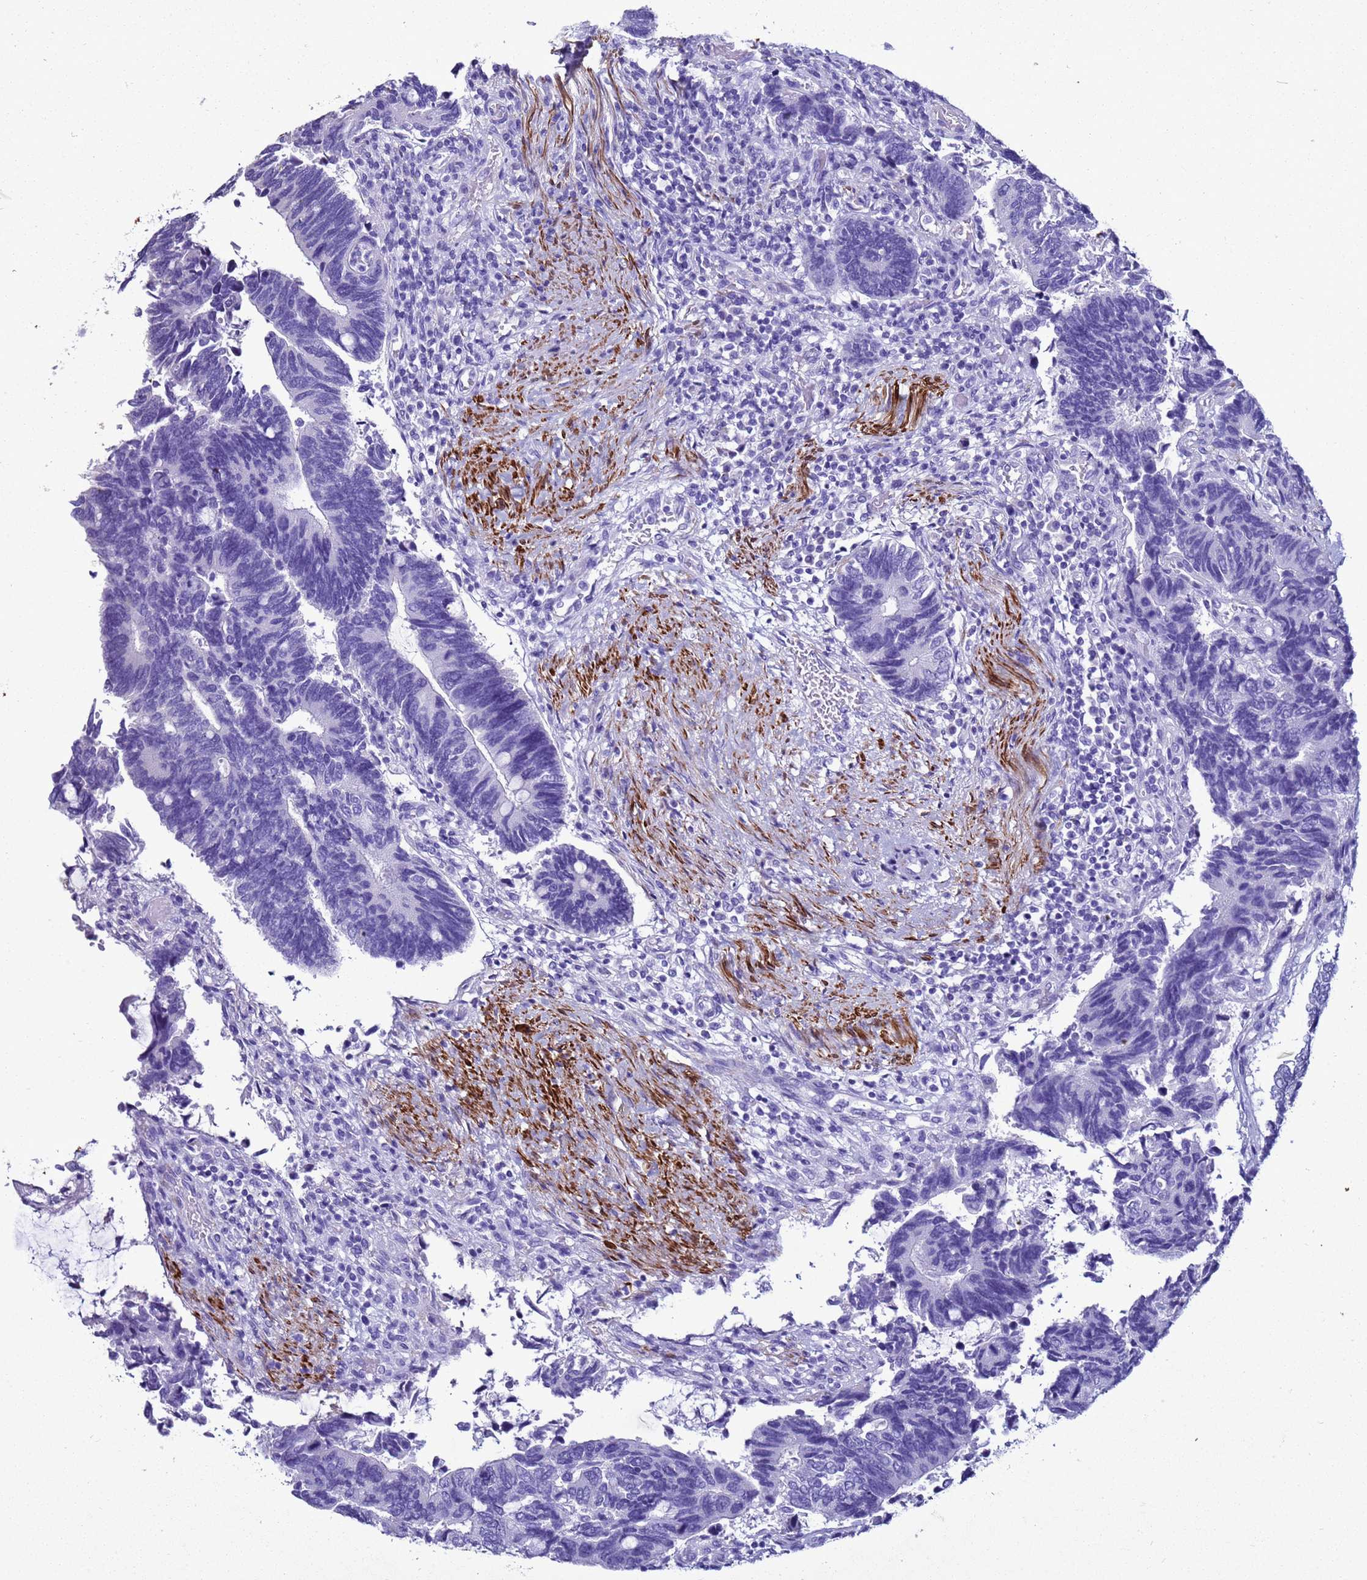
{"staining": {"intensity": "negative", "quantity": "none", "location": "none"}, "tissue": "colorectal cancer", "cell_type": "Tumor cells", "image_type": "cancer", "snomed": [{"axis": "morphology", "description": "Adenocarcinoma, NOS"}, {"axis": "topography", "description": "Colon"}], "caption": "Human colorectal cancer (adenocarcinoma) stained for a protein using immunohistochemistry (IHC) reveals no expression in tumor cells.", "gene": "LCMT1", "patient": {"sex": "male", "age": 87}}